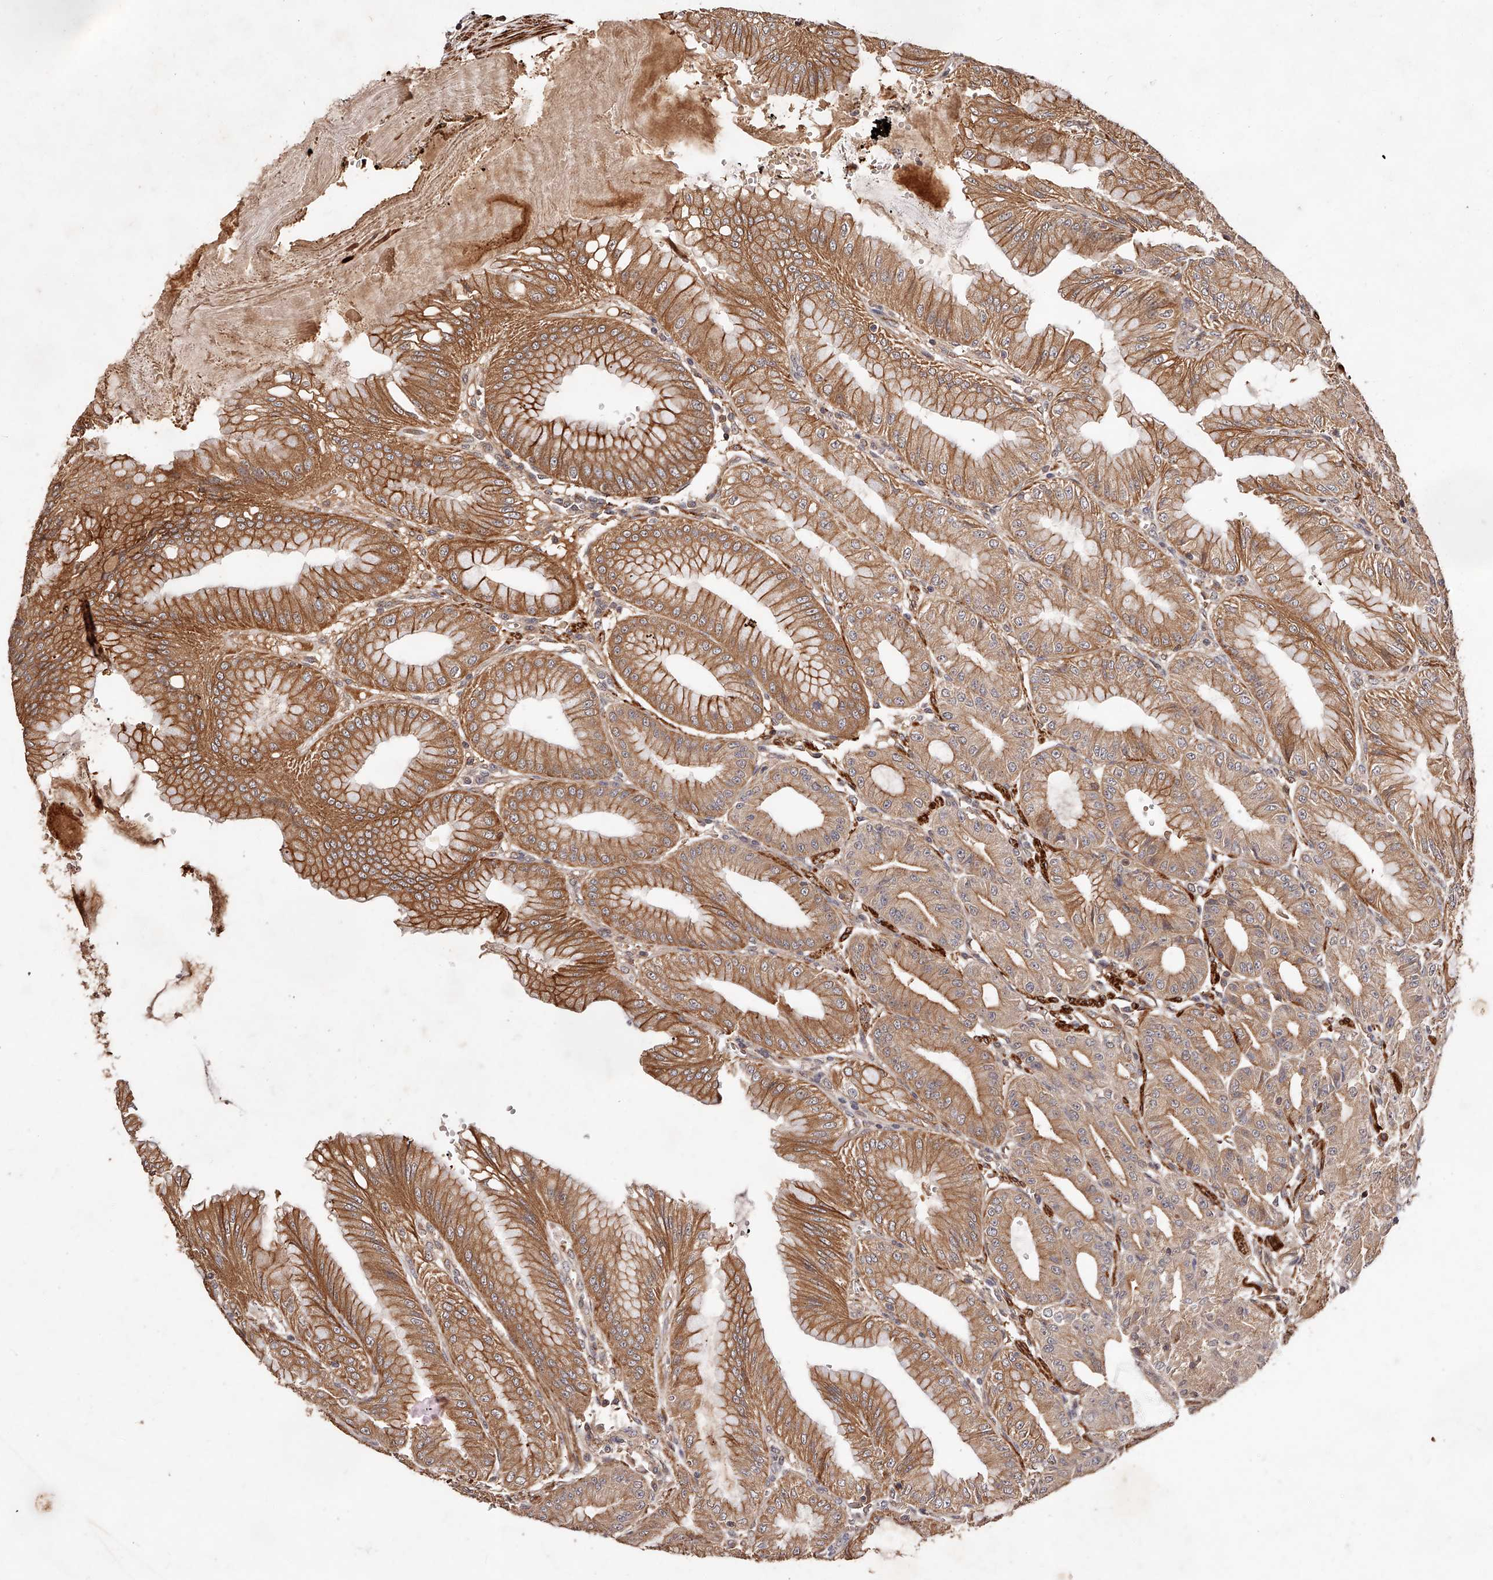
{"staining": {"intensity": "moderate", "quantity": ">75%", "location": "cytoplasmic/membranous"}, "tissue": "stomach", "cell_type": "Glandular cells", "image_type": "normal", "snomed": [{"axis": "morphology", "description": "Normal tissue, NOS"}, {"axis": "topography", "description": "Stomach, lower"}], "caption": "Human stomach stained with a brown dye exhibits moderate cytoplasmic/membranous positive positivity in approximately >75% of glandular cells.", "gene": "CUL7", "patient": {"sex": "male", "age": 71}}